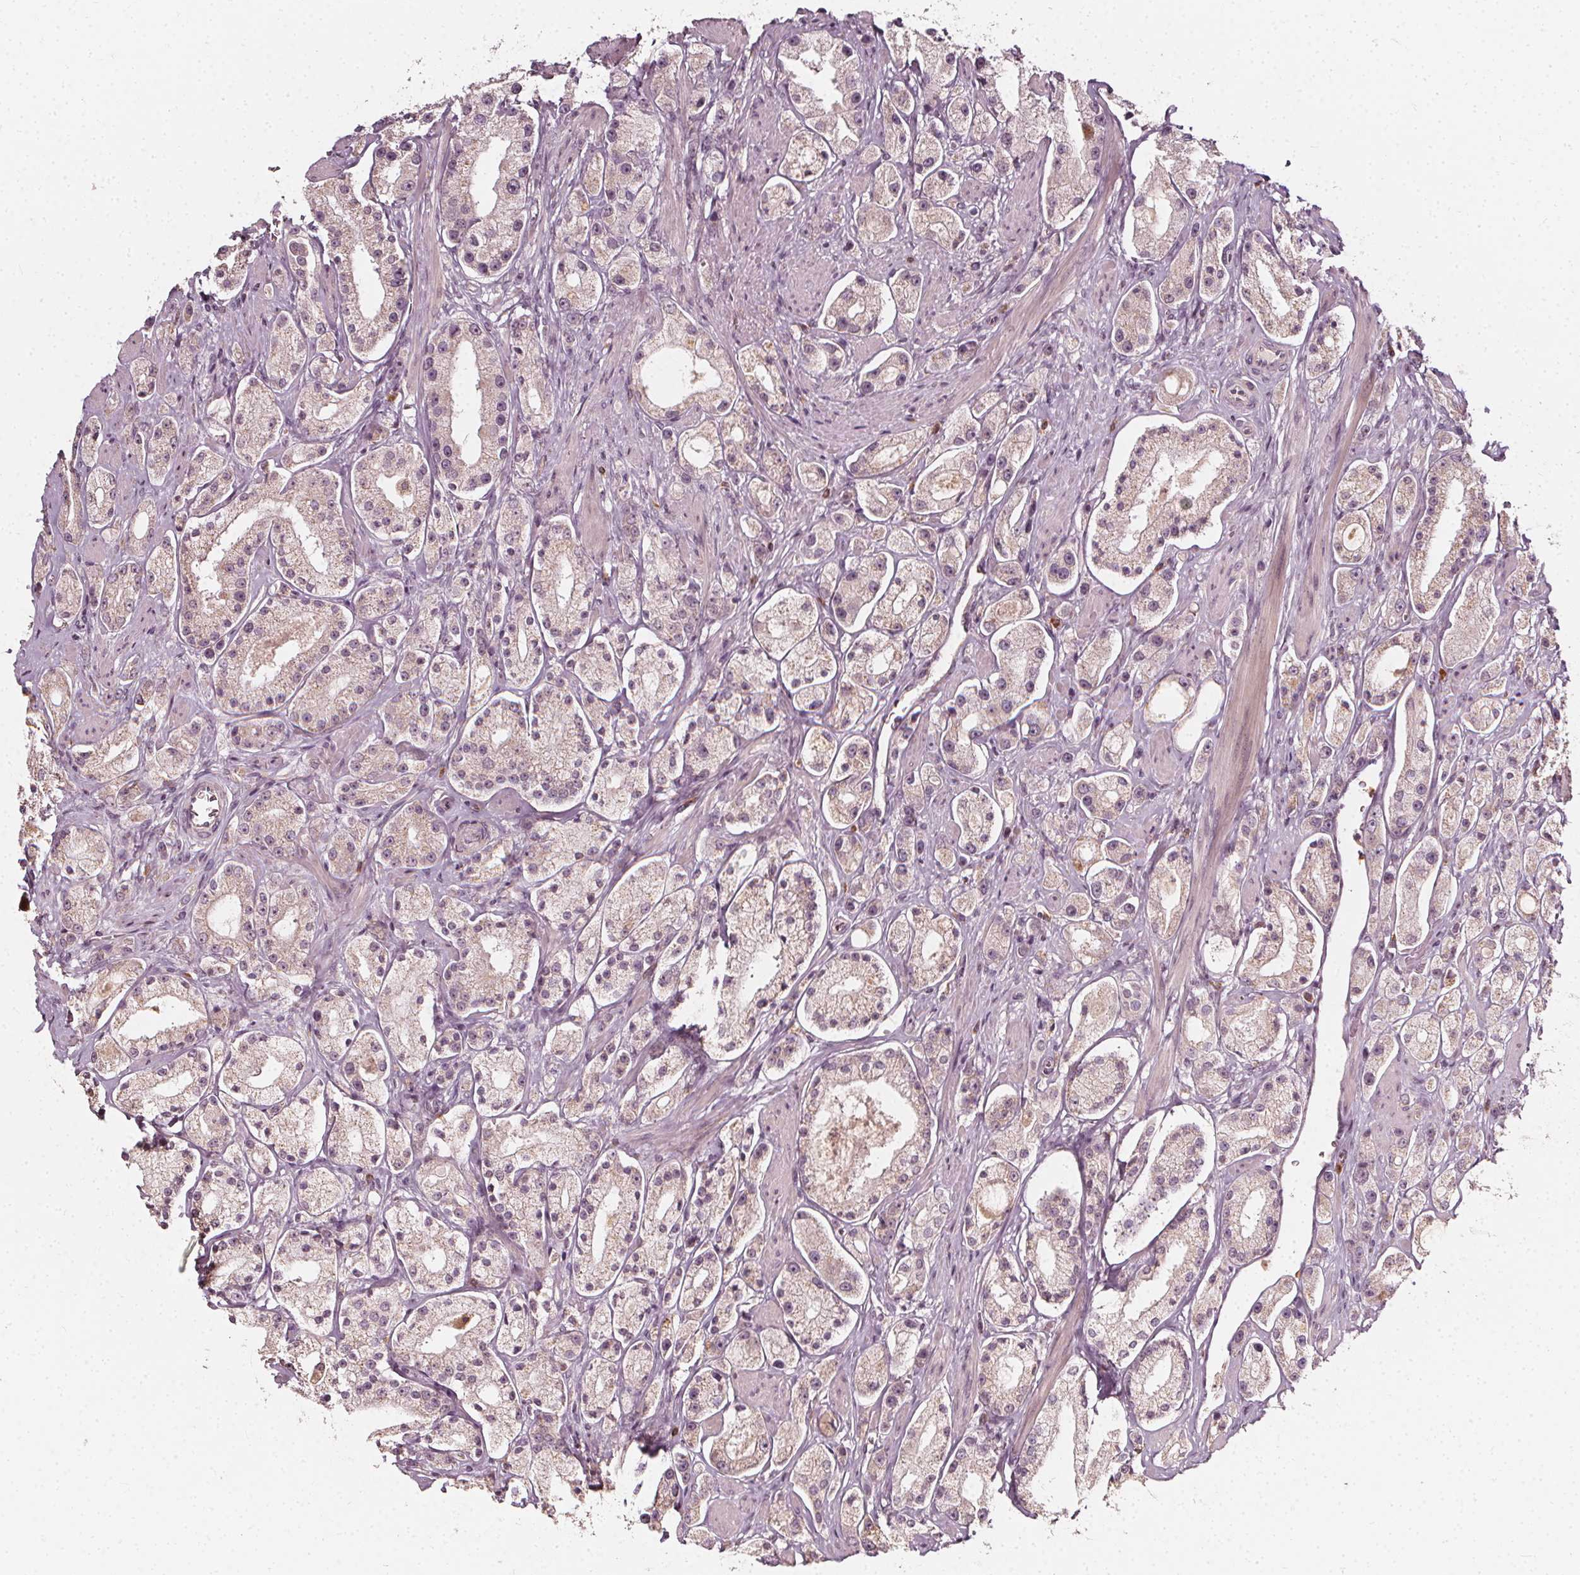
{"staining": {"intensity": "weak", "quantity": "25%-75%", "location": "cytoplasmic/membranous,nuclear"}, "tissue": "prostate cancer", "cell_type": "Tumor cells", "image_type": "cancer", "snomed": [{"axis": "morphology", "description": "Adenocarcinoma, High grade"}, {"axis": "topography", "description": "Prostate"}], "caption": "Tumor cells exhibit low levels of weak cytoplasmic/membranous and nuclear positivity in approximately 25%-75% of cells in high-grade adenocarcinoma (prostate). (DAB = brown stain, brightfield microscopy at high magnification).", "gene": "NPC1L1", "patient": {"sex": "male", "age": 67}}